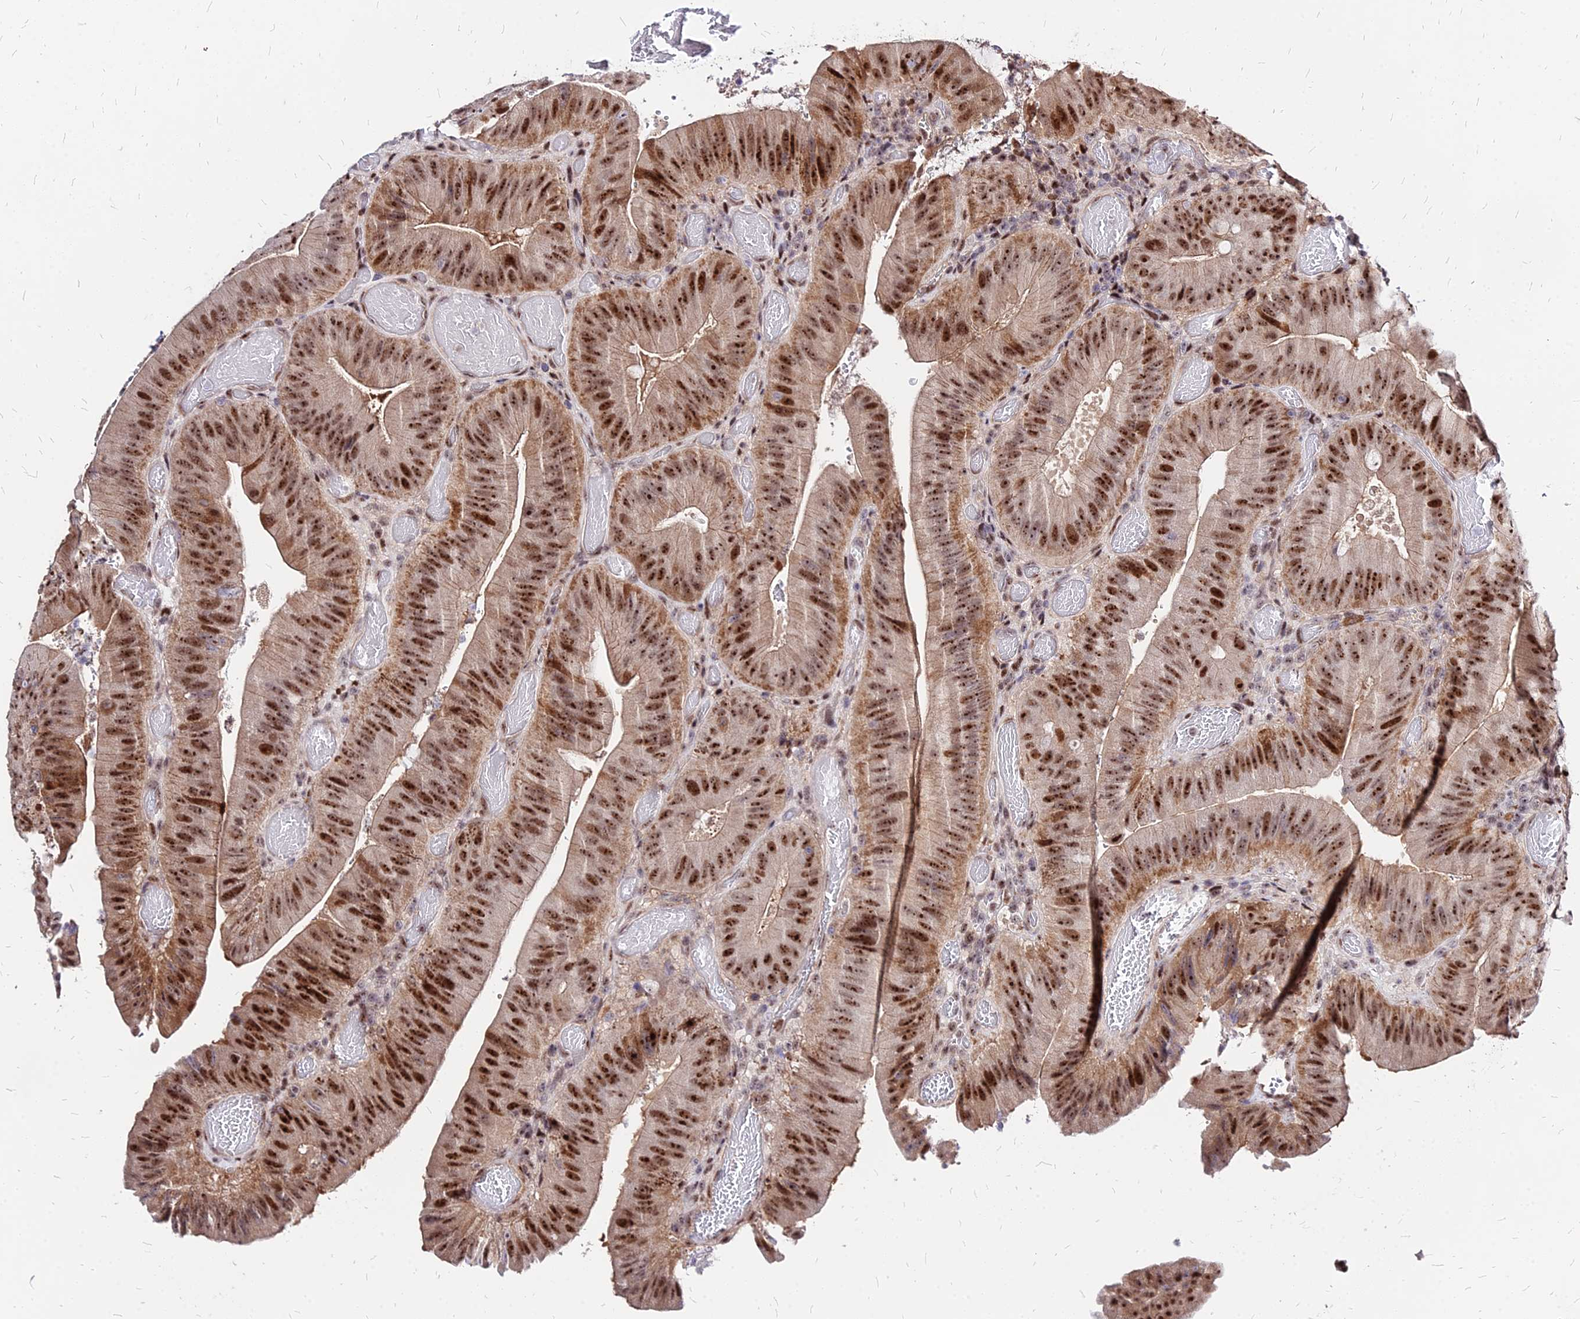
{"staining": {"intensity": "strong", "quantity": ">75%", "location": "cytoplasmic/membranous,nuclear"}, "tissue": "colorectal cancer", "cell_type": "Tumor cells", "image_type": "cancer", "snomed": [{"axis": "morphology", "description": "Adenocarcinoma, NOS"}, {"axis": "topography", "description": "Colon"}], "caption": "An image of human colorectal cancer stained for a protein displays strong cytoplasmic/membranous and nuclear brown staining in tumor cells.", "gene": "DDX55", "patient": {"sex": "female", "age": 43}}